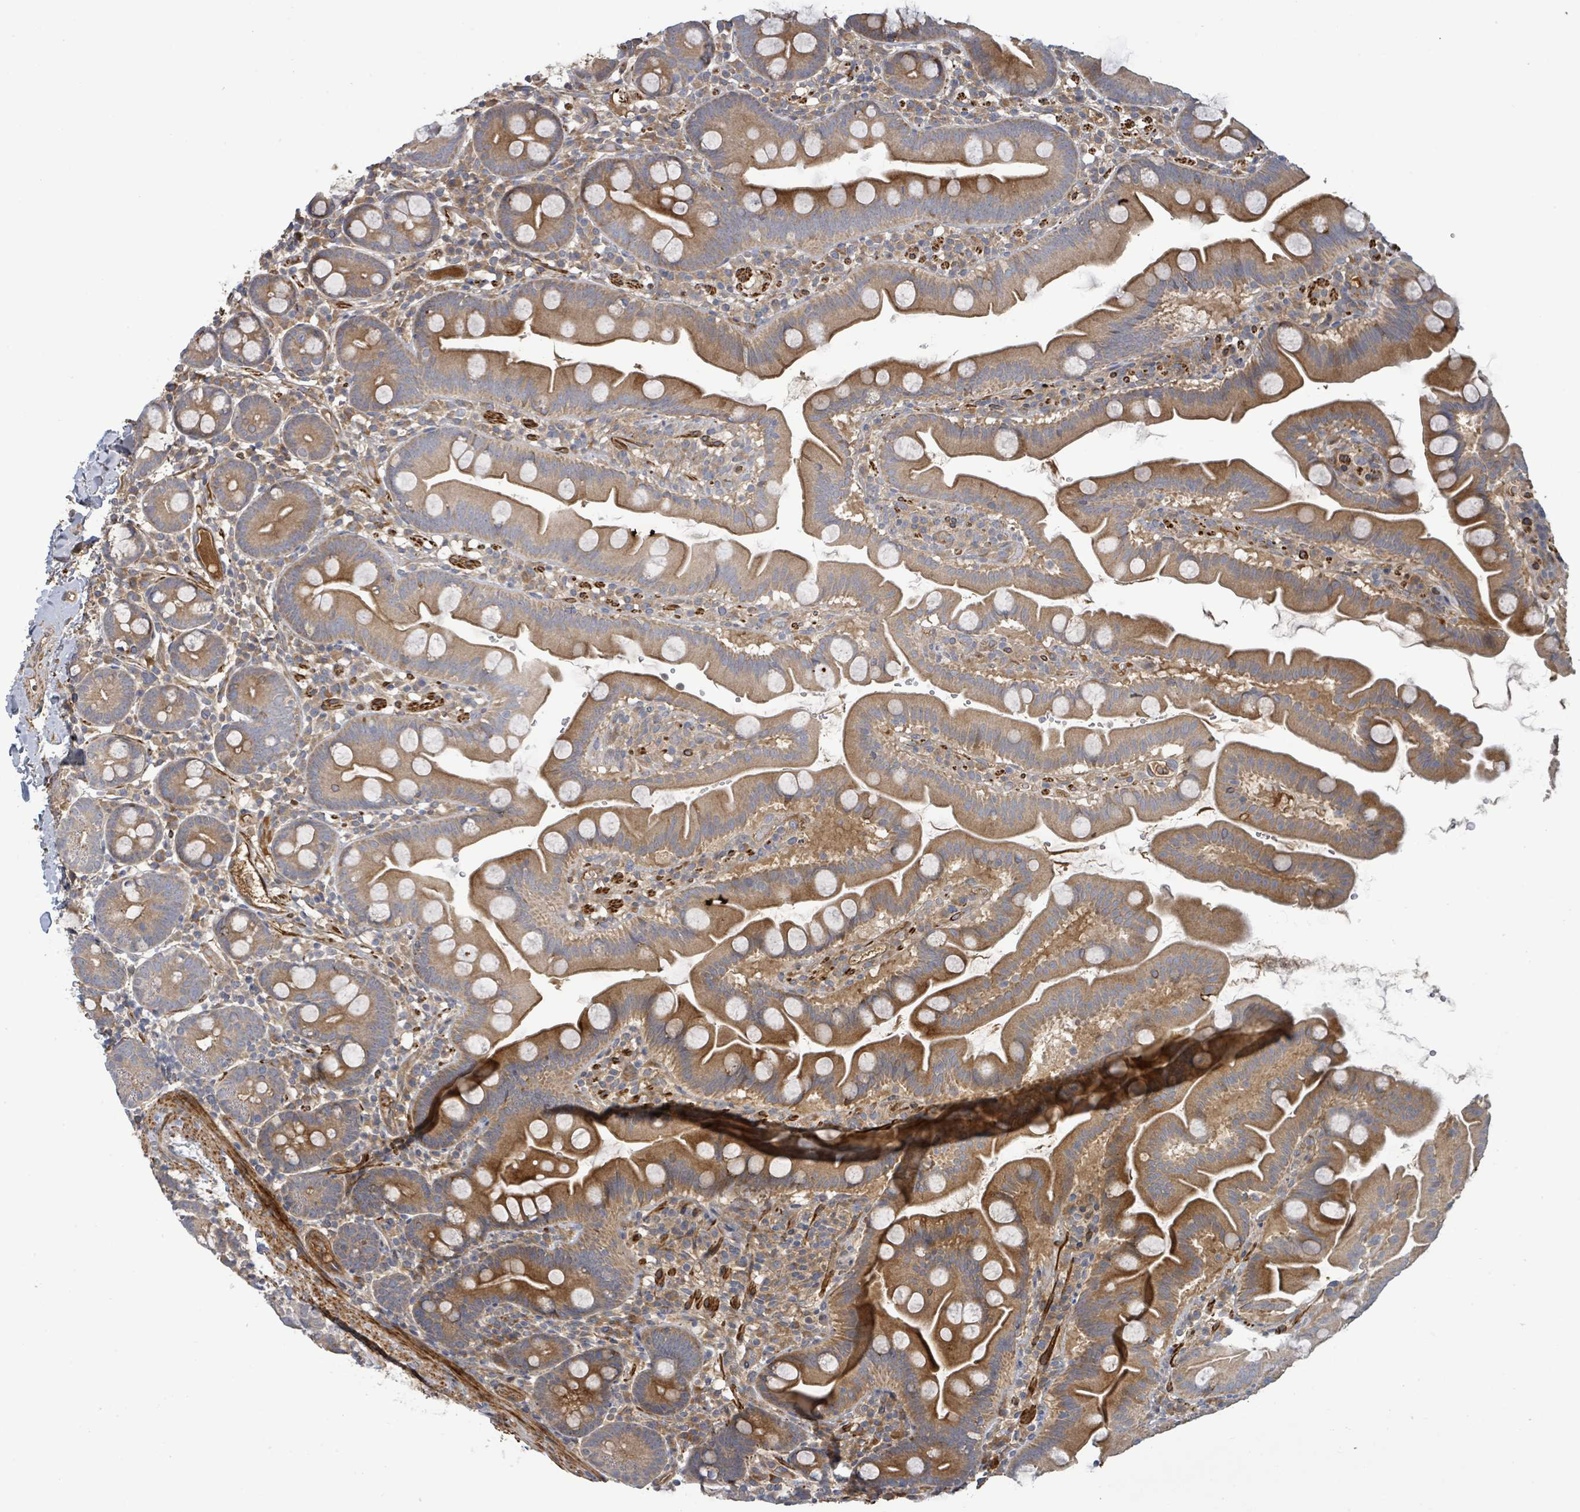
{"staining": {"intensity": "moderate", "quantity": ">75%", "location": "cytoplasmic/membranous"}, "tissue": "small intestine", "cell_type": "Glandular cells", "image_type": "normal", "snomed": [{"axis": "morphology", "description": "Normal tissue, NOS"}, {"axis": "topography", "description": "Small intestine"}], "caption": "A high-resolution histopathology image shows immunohistochemistry staining of normal small intestine, which reveals moderate cytoplasmic/membranous staining in about >75% of glandular cells. (brown staining indicates protein expression, while blue staining denotes nuclei).", "gene": "STARD4", "patient": {"sex": "female", "age": 68}}